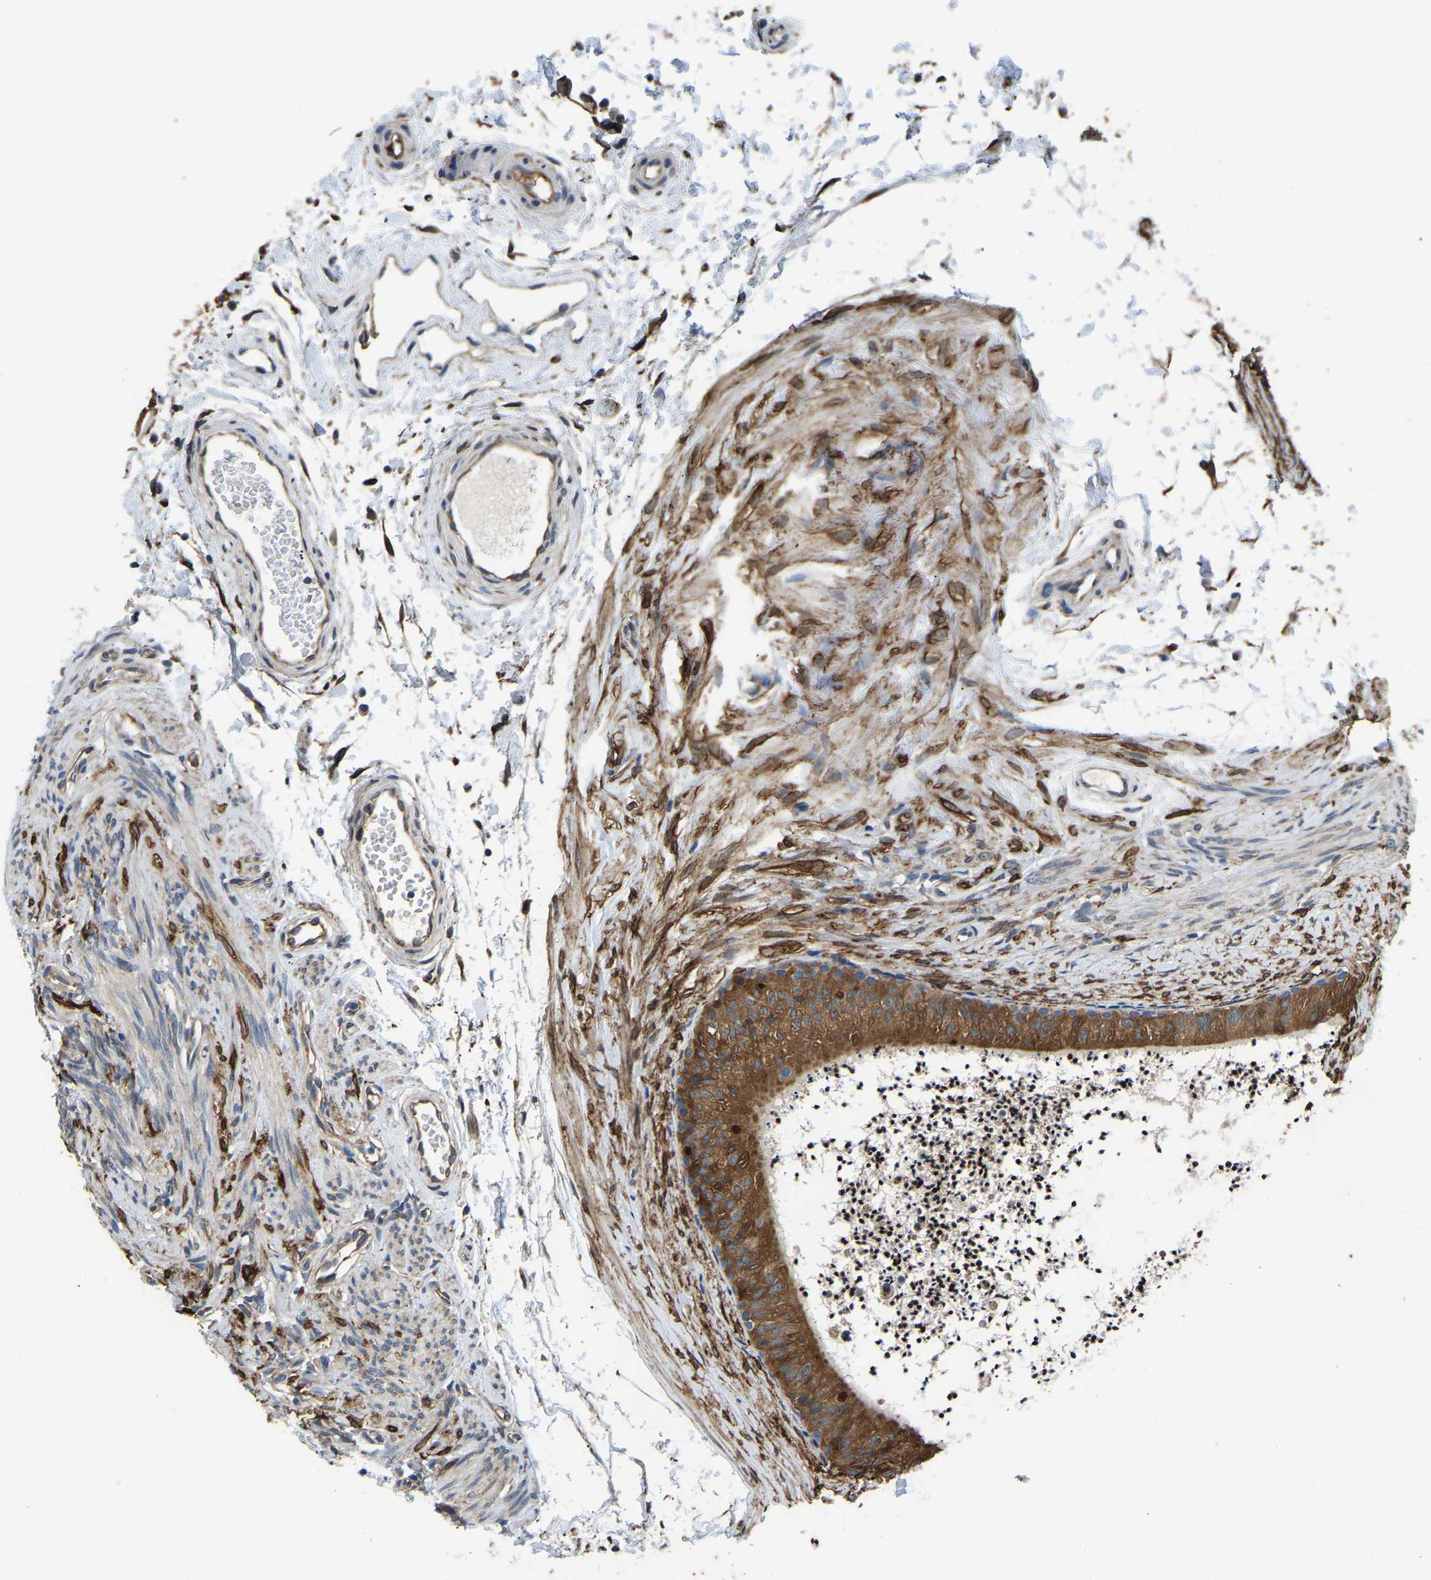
{"staining": {"intensity": "moderate", "quantity": ">75%", "location": "cytoplasmic/membranous"}, "tissue": "epididymis", "cell_type": "Glandular cells", "image_type": "normal", "snomed": [{"axis": "morphology", "description": "Normal tissue, NOS"}, {"axis": "topography", "description": "Epididymis"}], "caption": "A brown stain labels moderate cytoplasmic/membranous positivity of a protein in glandular cells of normal human epididymis. Nuclei are stained in blue.", "gene": "ARL6IP5", "patient": {"sex": "male", "age": 56}}